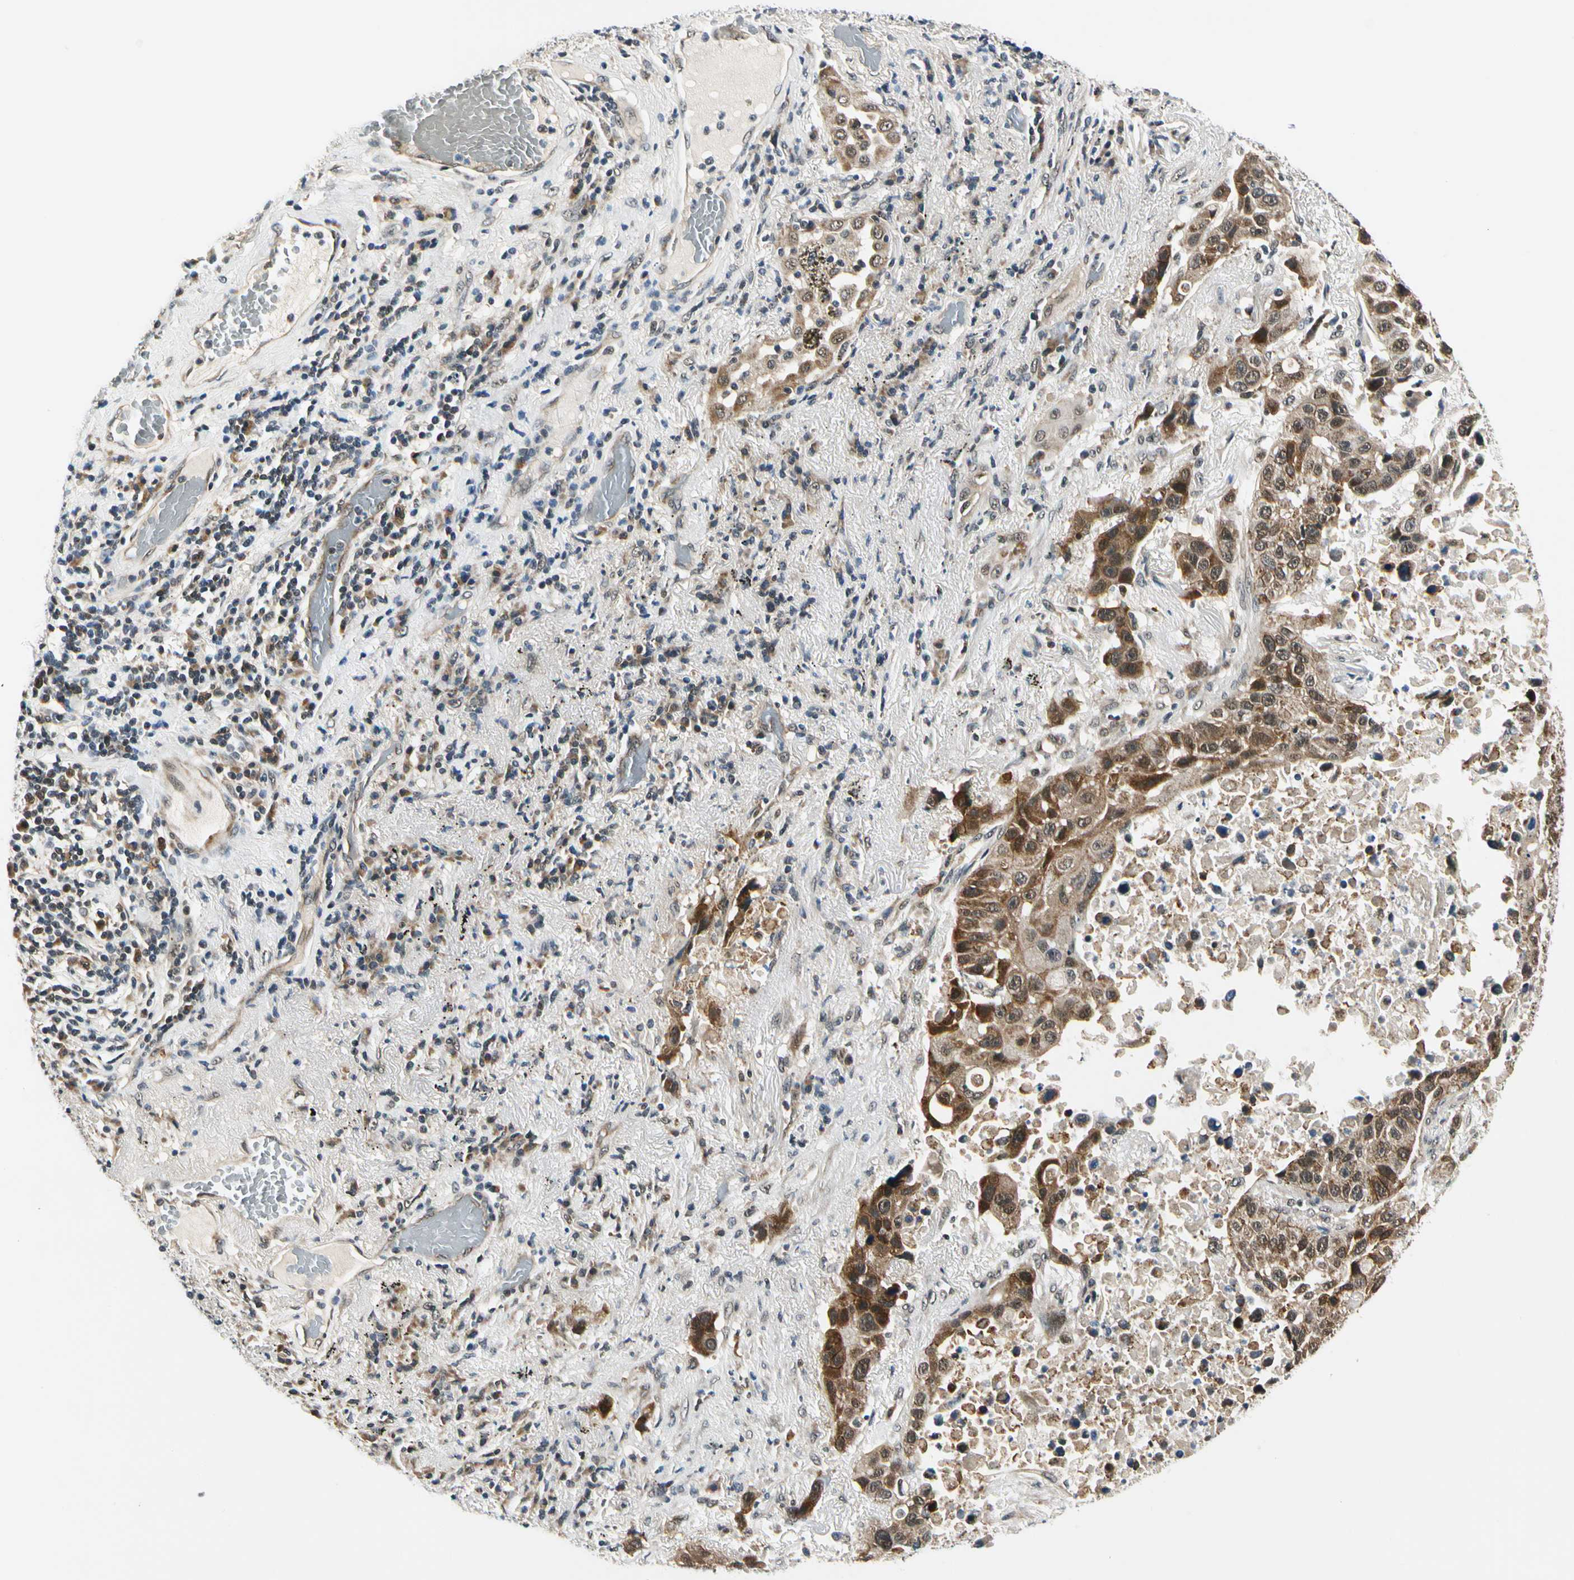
{"staining": {"intensity": "strong", "quantity": ">75%", "location": "cytoplasmic/membranous"}, "tissue": "lung cancer", "cell_type": "Tumor cells", "image_type": "cancer", "snomed": [{"axis": "morphology", "description": "Squamous cell carcinoma, NOS"}, {"axis": "topography", "description": "Lung"}], "caption": "Protein expression analysis of human lung cancer (squamous cell carcinoma) reveals strong cytoplasmic/membranous staining in about >75% of tumor cells. (DAB (3,3'-diaminobenzidine) IHC with brightfield microscopy, high magnification).", "gene": "PDK2", "patient": {"sex": "male", "age": 57}}